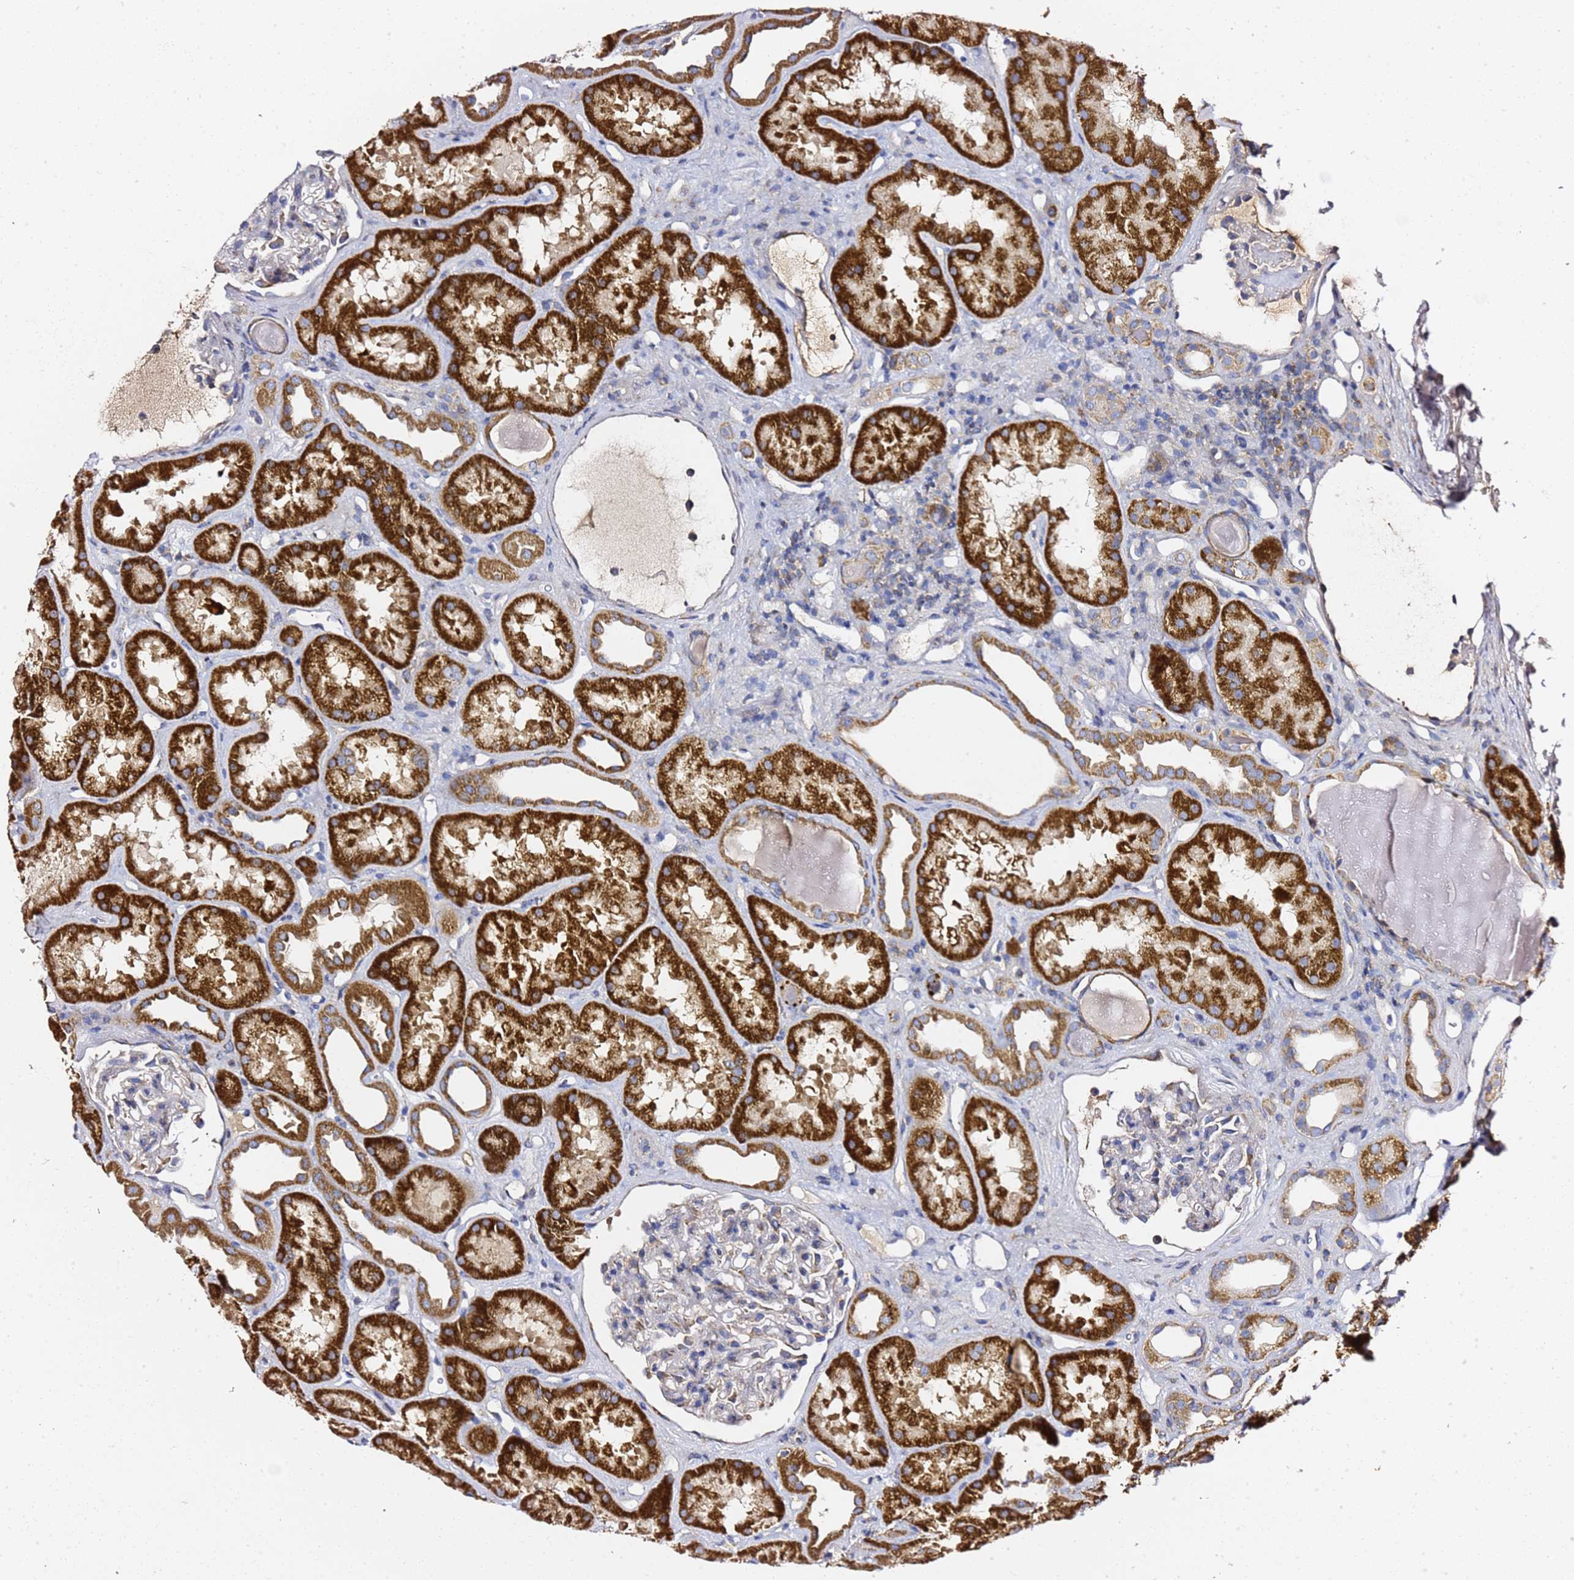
{"staining": {"intensity": "moderate", "quantity": "<25%", "location": "cytoplasmic/membranous"}, "tissue": "kidney", "cell_type": "Cells in glomeruli", "image_type": "normal", "snomed": [{"axis": "morphology", "description": "Normal tissue, NOS"}, {"axis": "topography", "description": "Kidney"}], "caption": "Protein staining of benign kidney reveals moderate cytoplasmic/membranous staining in approximately <25% of cells in glomeruli. (Stains: DAB in brown, nuclei in blue, Microscopy: brightfield microscopy at high magnification).", "gene": "C19orf12", "patient": {"sex": "male", "age": 61}}